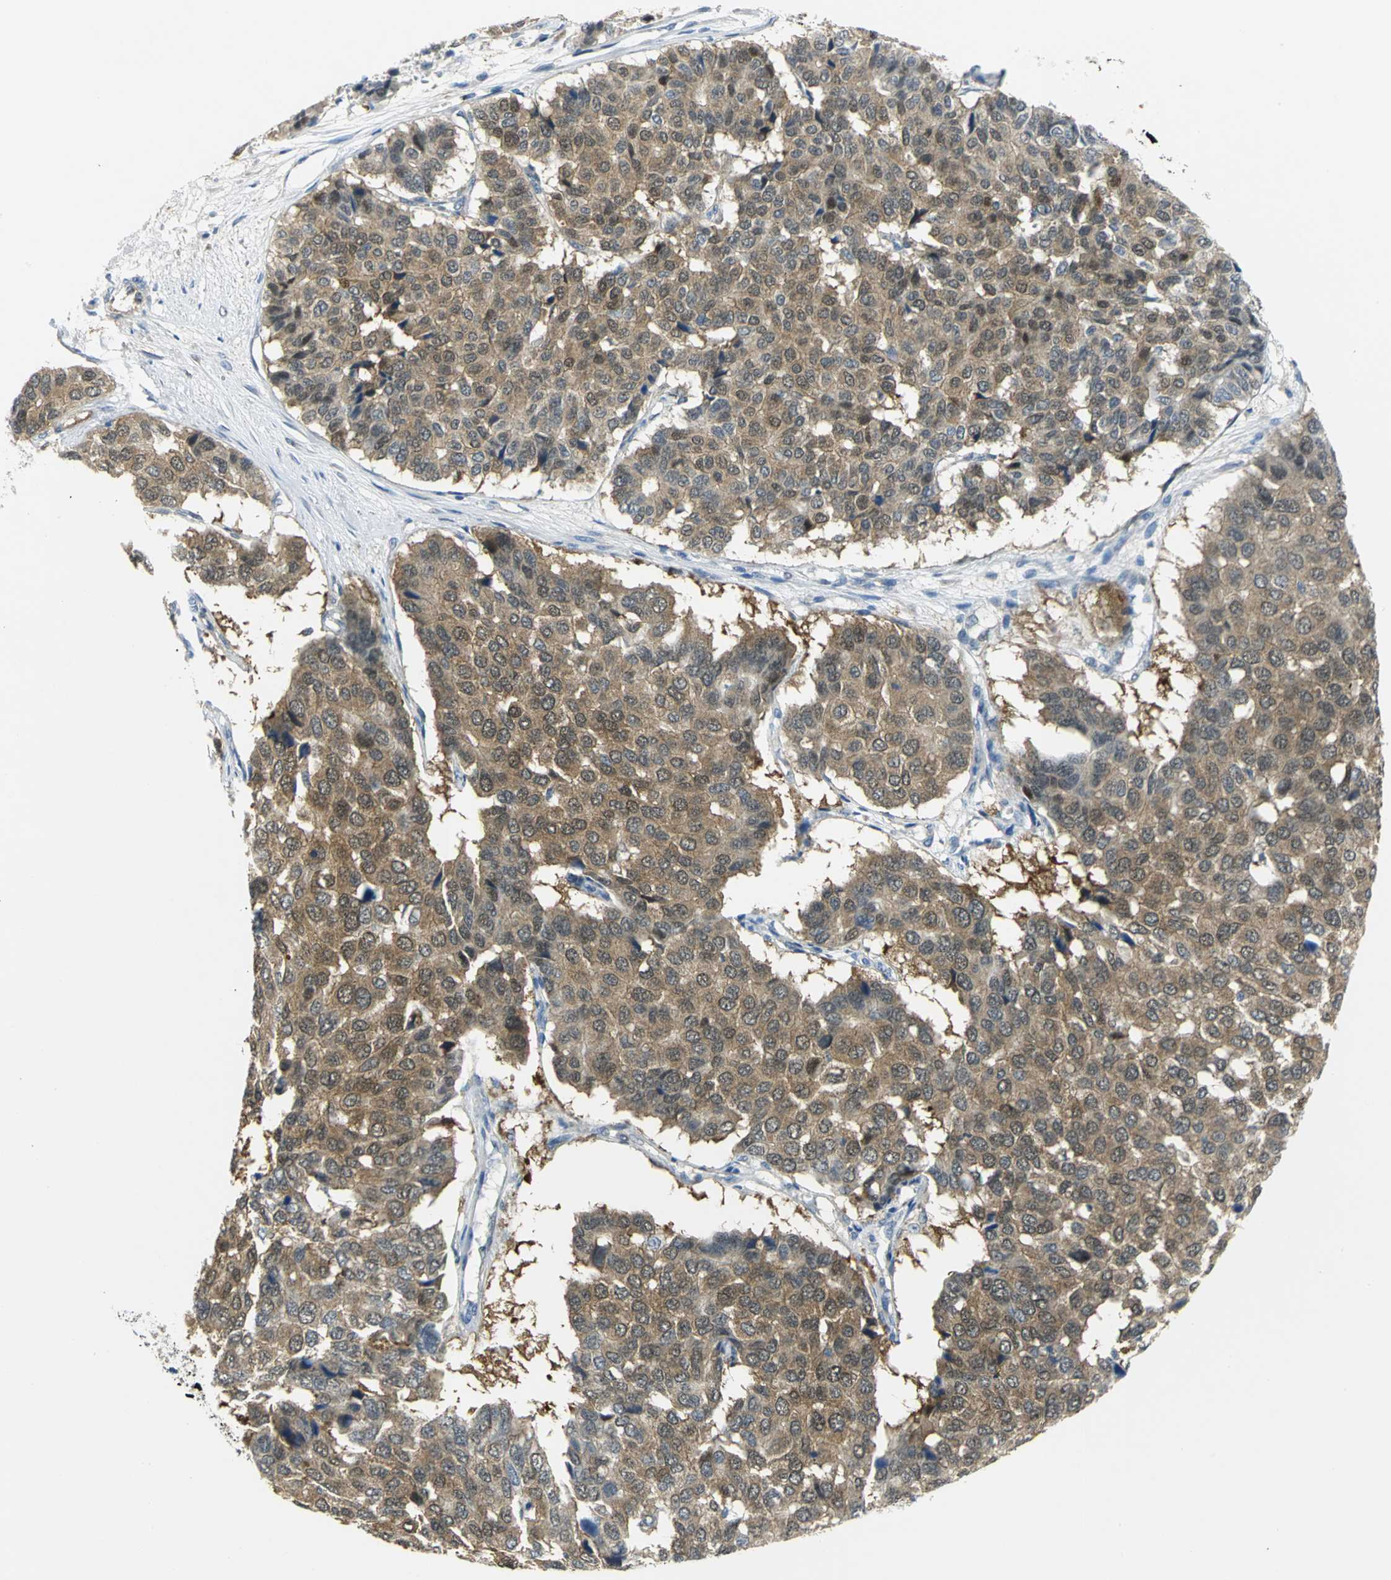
{"staining": {"intensity": "weak", "quantity": ">75%", "location": "cytoplasmic/membranous"}, "tissue": "pancreatic cancer", "cell_type": "Tumor cells", "image_type": "cancer", "snomed": [{"axis": "morphology", "description": "Adenocarcinoma, NOS"}, {"axis": "topography", "description": "Pancreas"}], "caption": "The immunohistochemical stain shows weak cytoplasmic/membranous expression in tumor cells of pancreatic cancer tissue. The staining is performed using DAB brown chromogen to label protein expression. The nuclei are counter-stained blue using hematoxylin.", "gene": "PGM3", "patient": {"sex": "male", "age": 50}}